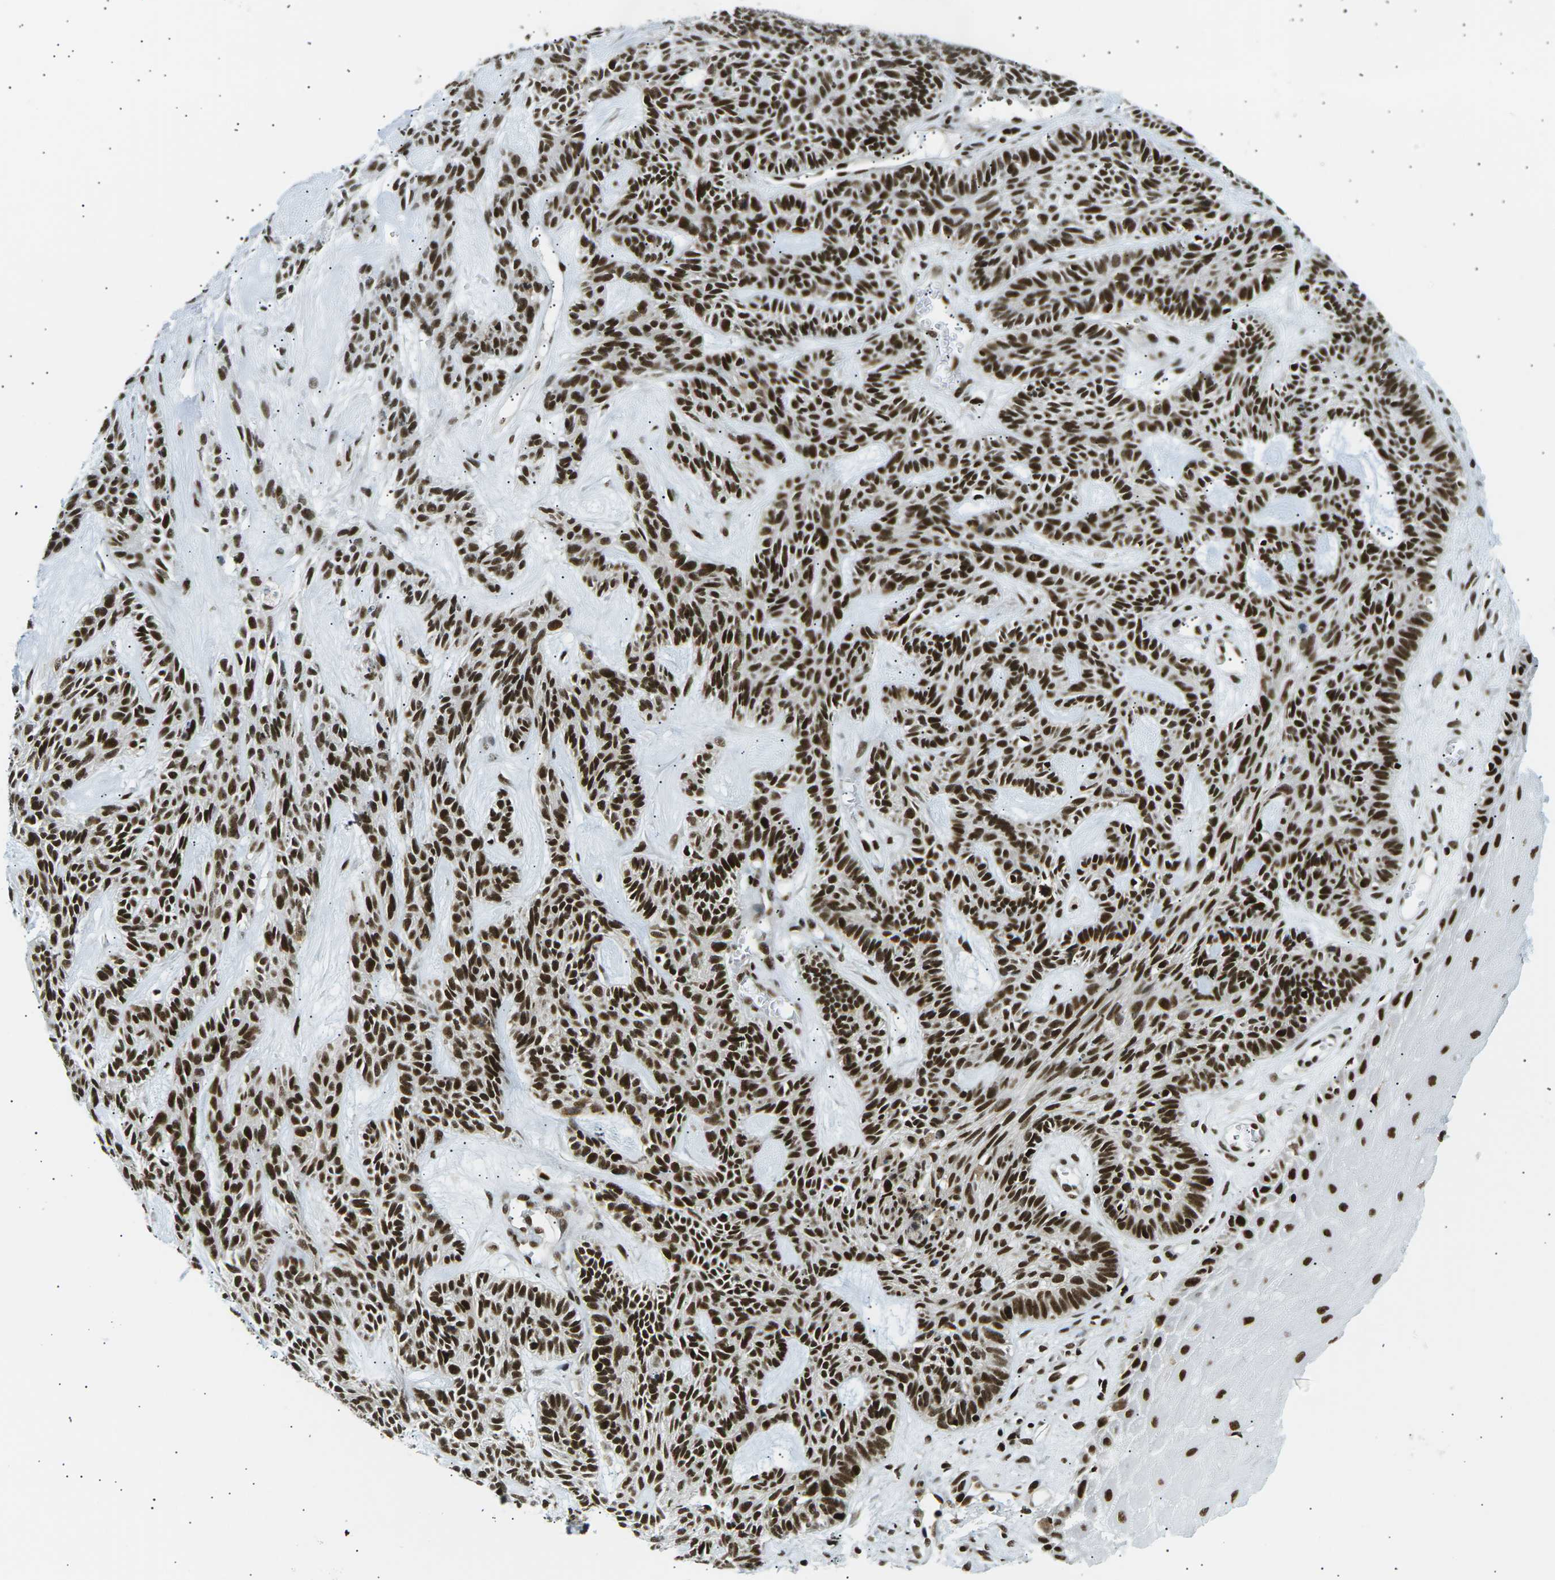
{"staining": {"intensity": "strong", "quantity": ">75%", "location": "nuclear"}, "tissue": "skin cancer", "cell_type": "Tumor cells", "image_type": "cancer", "snomed": [{"axis": "morphology", "description": "Basal cell carcinoma"}, {"axis": "topography", "description": "Skin"}], "caption": "Protein expression analysis of basal cell carcinoma (skin) shows strong nuclear expression in approximately >75% of tumor cells. The staining is performed using DAB brown chromogen to label protein expression. The nuclei are counter-stained blue using hematoxylin.", "gene": "RPA2", "patient": {"sex": "male", "age": 67}}